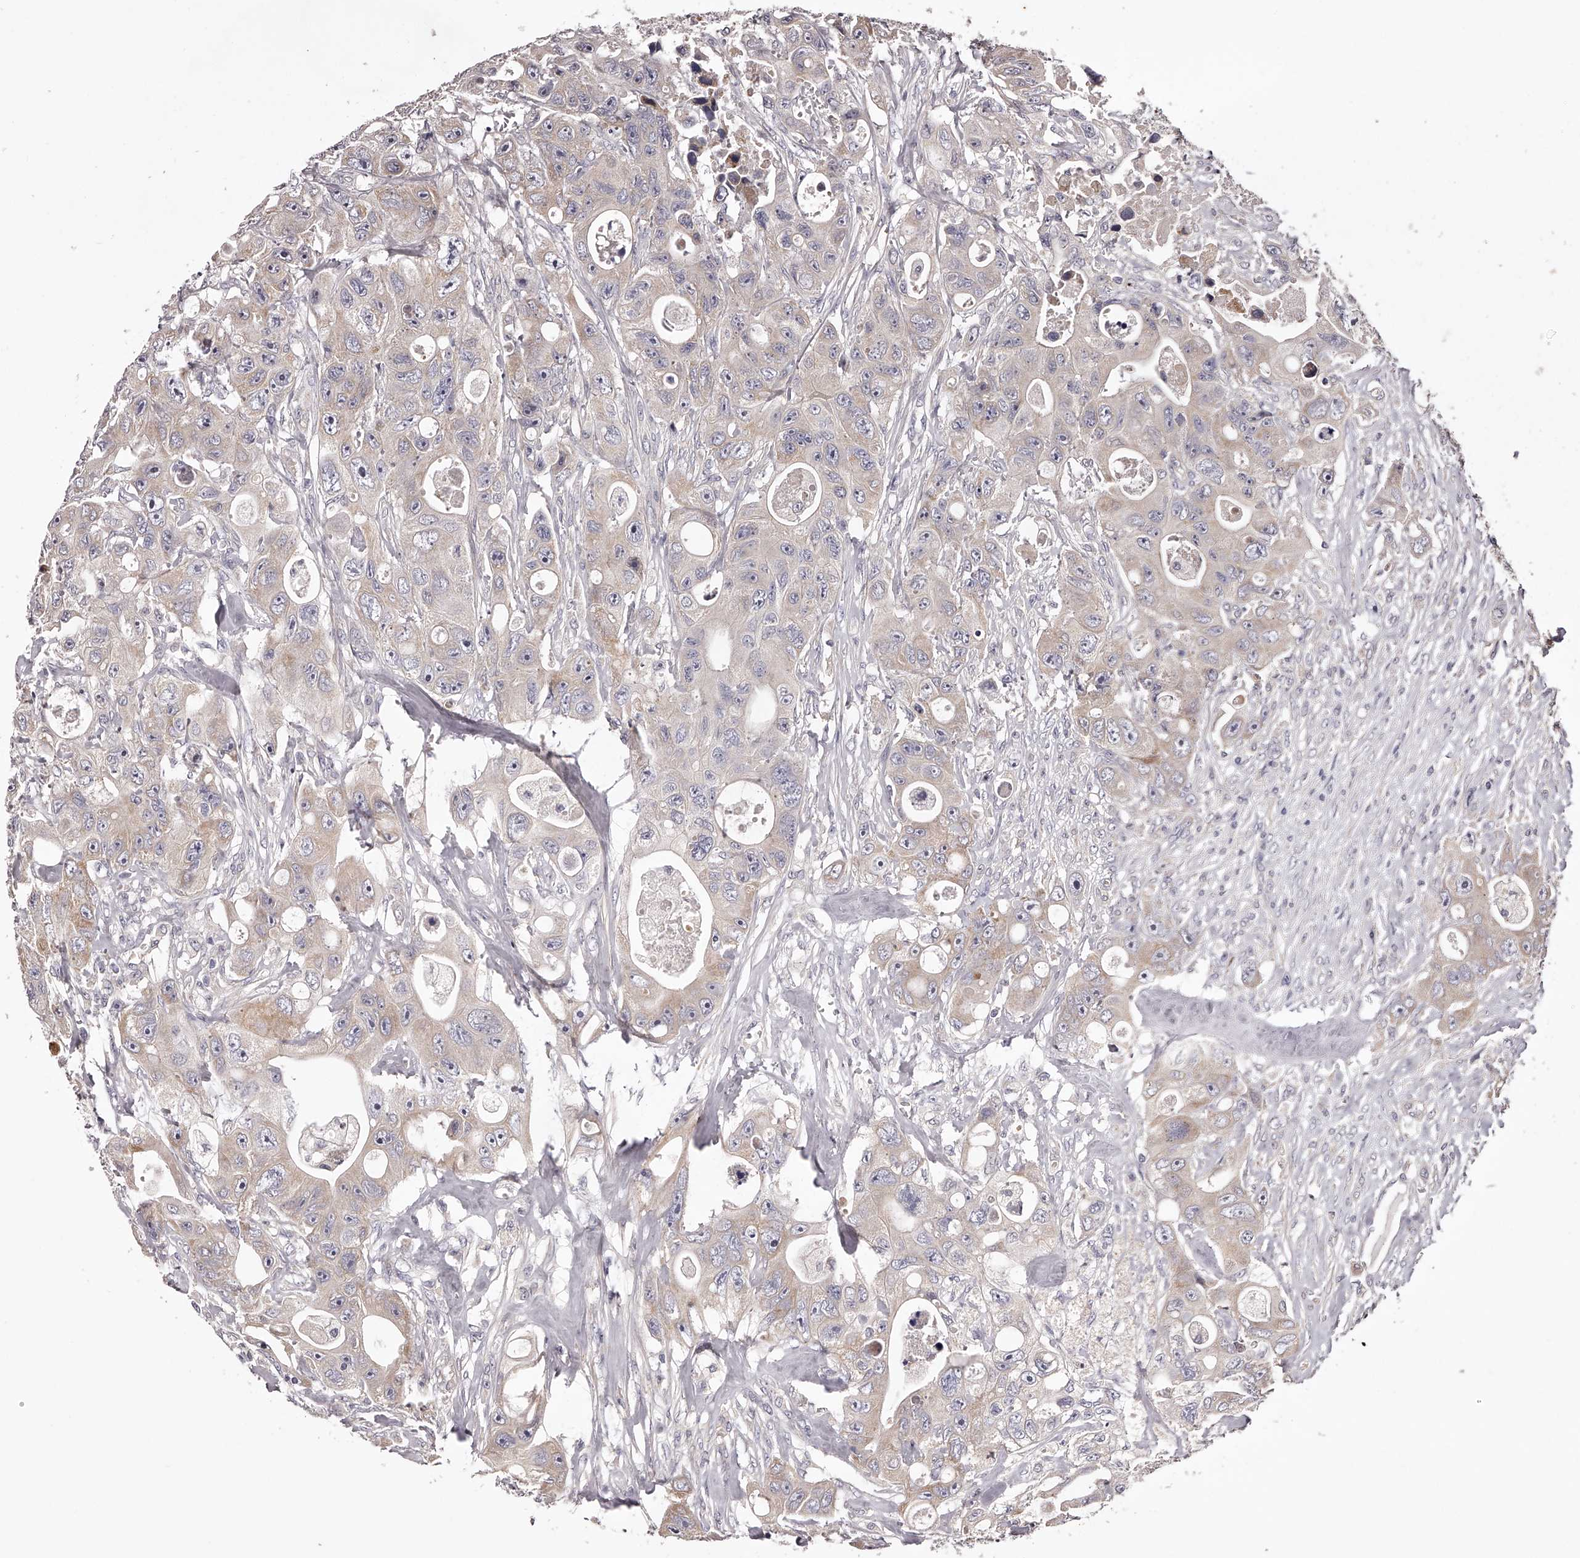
{"staining": {"intensity": "moderate", "quantity": "25%-75%", "location": "cytoplasmic/membranous"}, "tissue": "colorectal cancer", "cell_type": "Tumor cells", "image_type": "cancer", "snomed": [{"axis": "morphology", "description": "Adenocarcinoma, NOS"}, {"axis": "topography", "description": "Colon"}], "caption": "Immunohistochemistry photomicrograph of neoplastic tissue: colorectal cancer (adenocarcinoma) stained using IHC shows medium levels of moderate protein expression localized specifically in the cytoplasmic/membranous of tumor cells, appearing as a cytoplasmic/membranous brown color.", "gene": "ODF2L", "patient": {"sex": "female", "age": 46}}